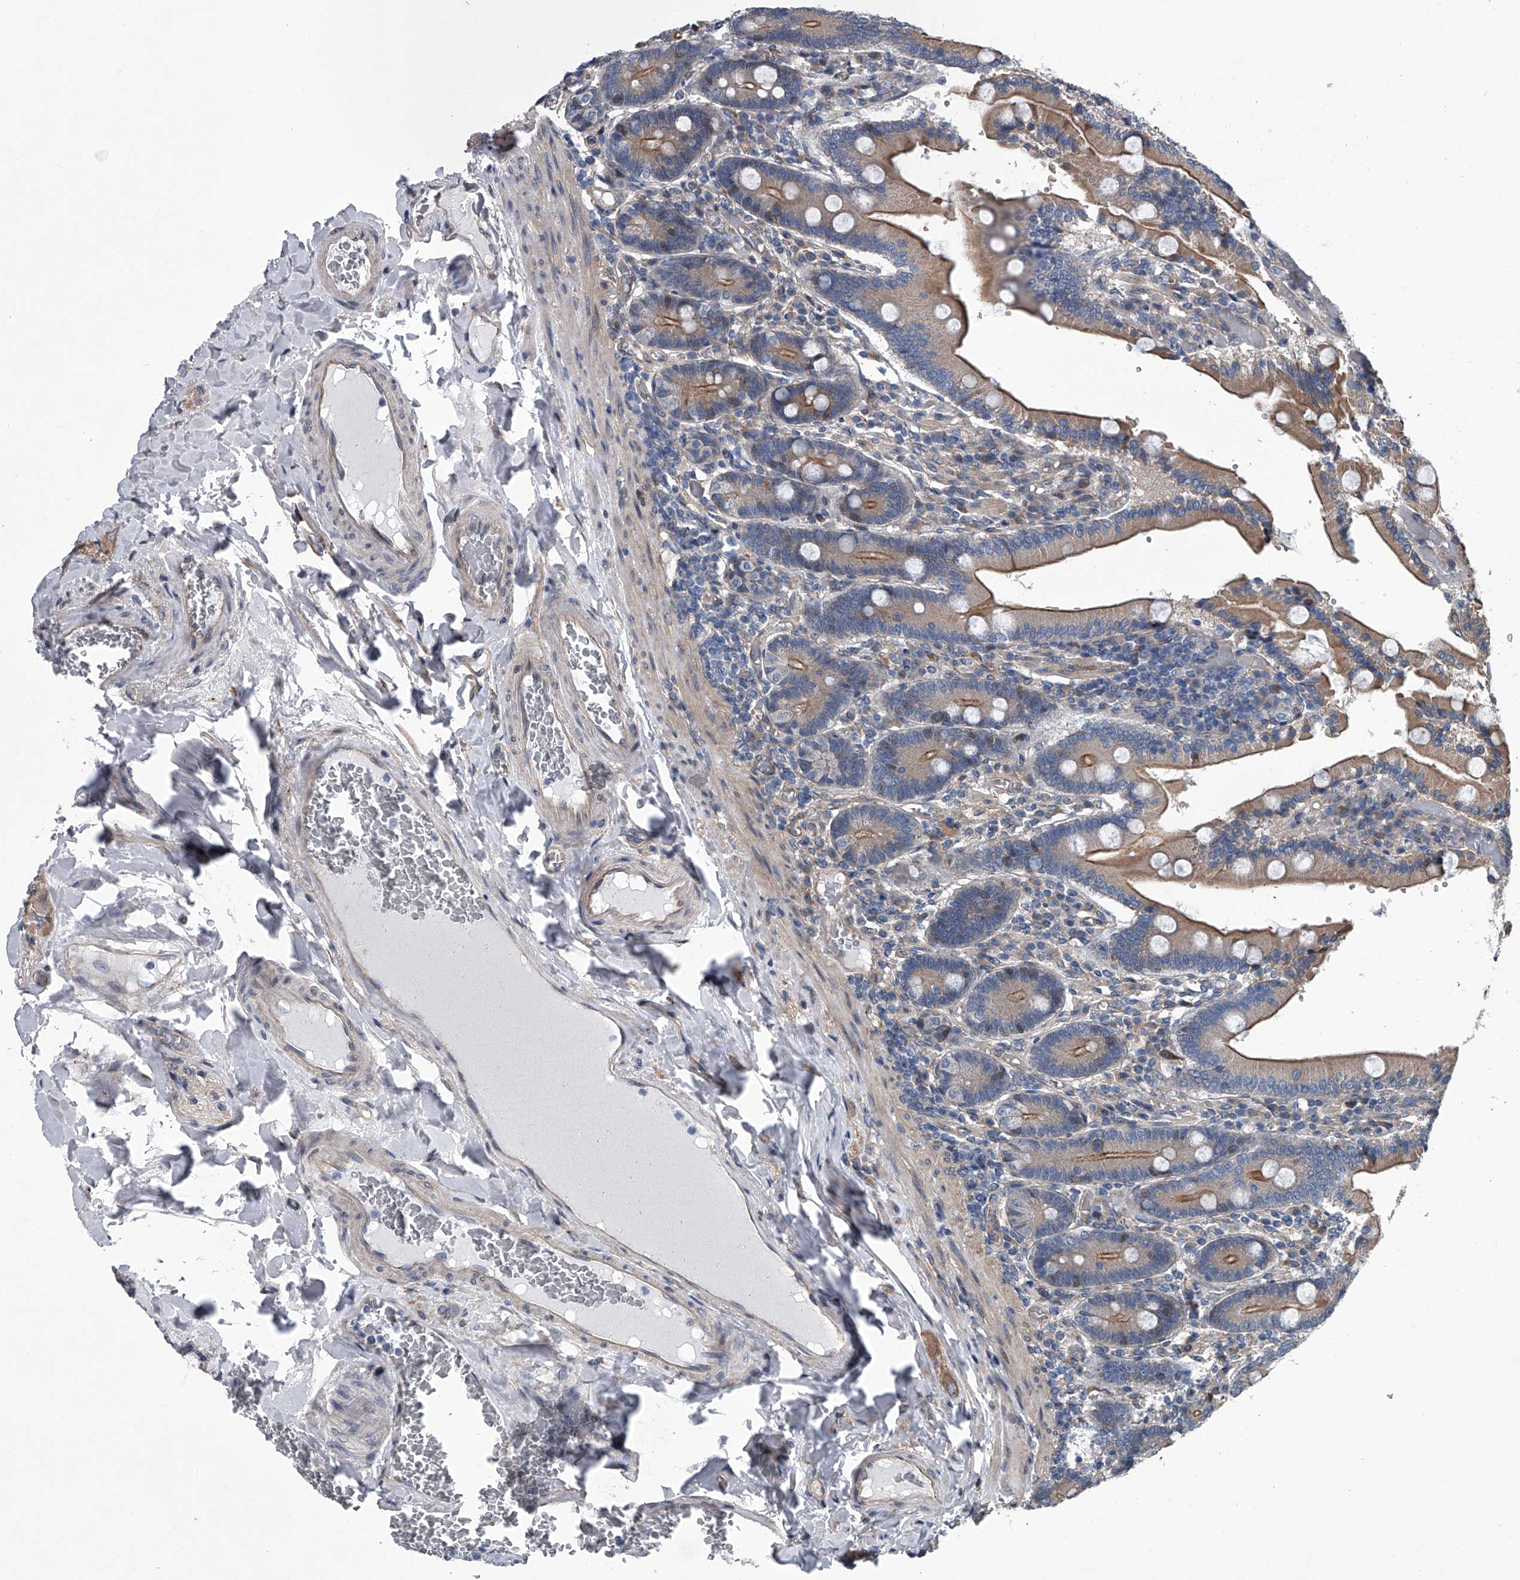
{"staining": {"intensity": "moderate", "quantity": ">75%", "location": "cytoplasmic/membranous"}, "tissue": "duodenum", "cell_type": "Glandular cells", "image_type": "normal", "snomed": [{"axis": "morphology", "description": "Normal tissue, NOS"}, {"axis": "topography", "description": "Duodenum"}], "caption": "This image exhibits unremarkable duodenum stained with immunohistochemistry (IHC) to label a protein in brown. The cytoplasmic/membranous of glandular cells show moderate positivity for the protein. Nuclei are counter-stained blue.", "gene": "ABCG1", "patient": {"sex": "female", "age": 62}}